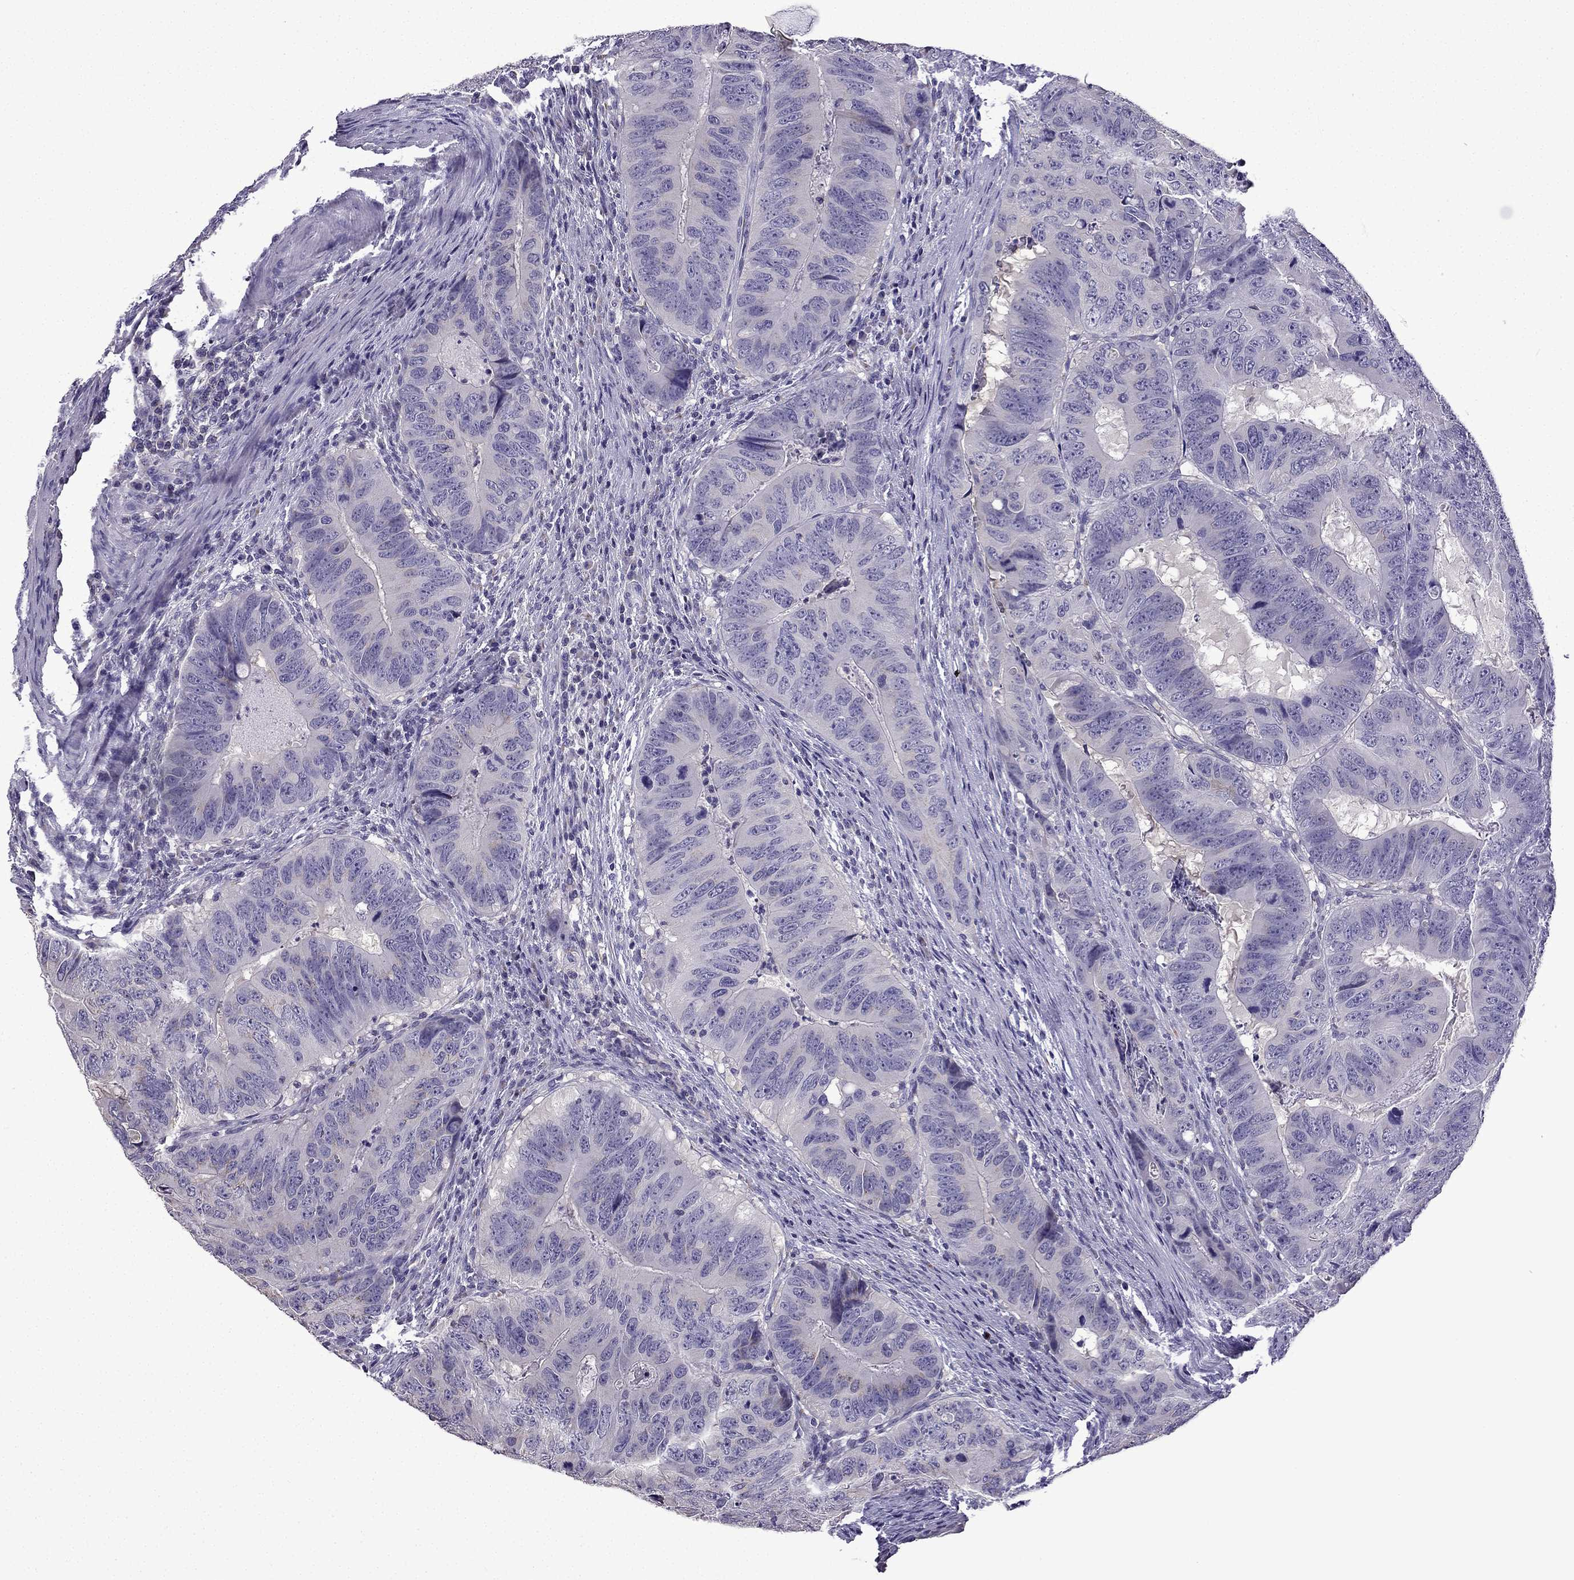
{"staining": {"intensity": "weak", "quantity": "<25%", "location": "cytoplasmic/membranous"}, "tissue": "colorectal cancer", "cell_type": "Tumor cells", "image_type": "cancer", "snomed": [{"axis": "morphology", "description": "Adenocarcinoma, NOS"}, {"axis": "topography", "description": "Colon"}], "caption": "This micrograph is of adenocarcinoma (colorectal) stained with immunohistochemistry to label a protein in brown with the nuclei are counter-stained blue. There is no staining in tumor cells. Brightfield microscopy of IHC stained with DAB (3,3'-diaminobenzidine) (brown) and hematoxylin (blue), captured at high magnification.", "gene": "TTN", "patient": {"sex": "male", "age": 79}}